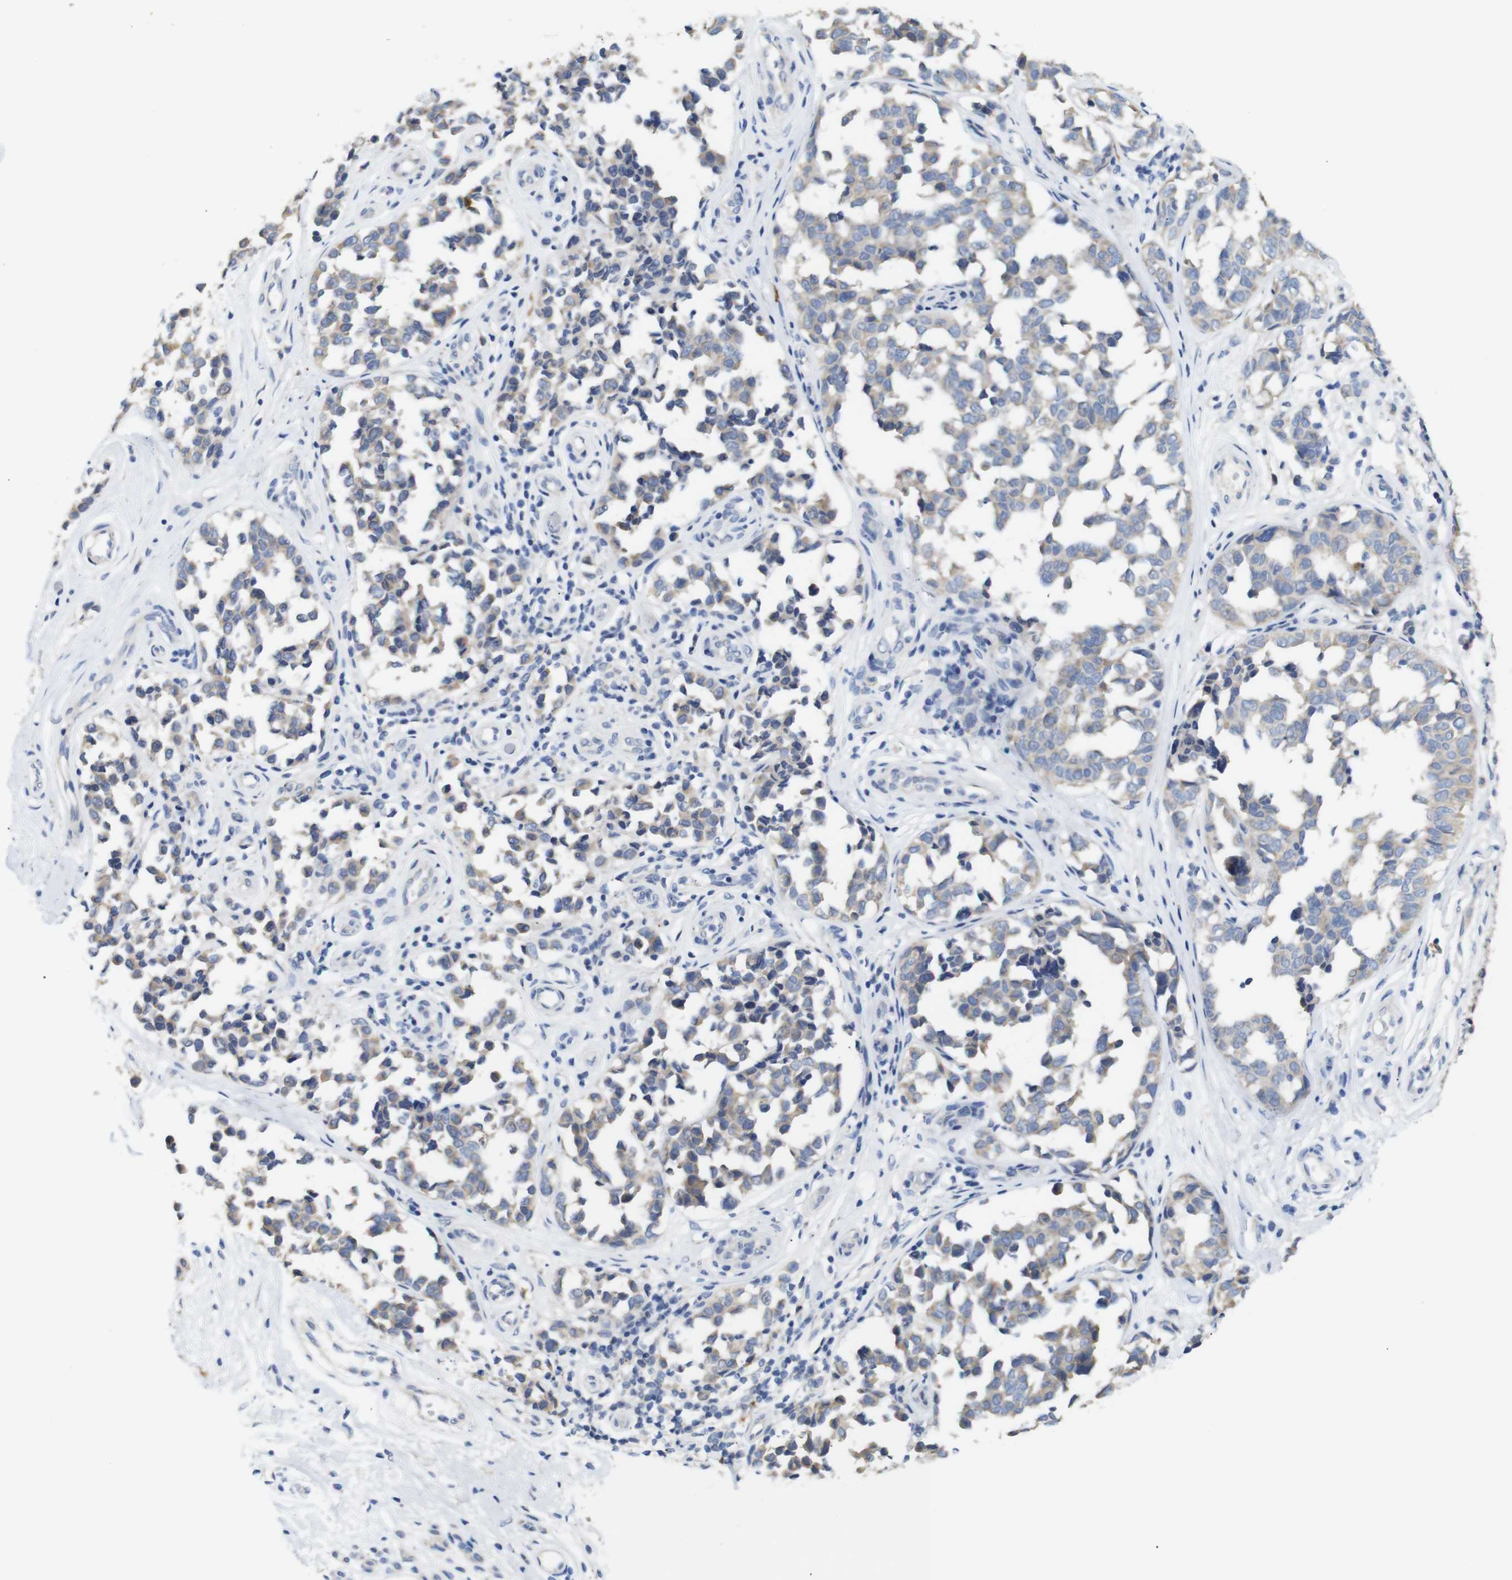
{"staining": {"intensity": "weak", "quantity": ">75%", "location": "cytoplasmic/membranous"}, "tissue": "melanoma", "cell_type": "Tumor cells", "image_type": "cancer", "snomed": [{"axis": "morphology", "description": "Malignant melanoma, NOS"}, {"axis": "topography", "description": "Skin"}], "caption": "DAB immunohistochemical staining of human melanoma shows weak cytoplasmic/membranous protein positivity in about >75% of tumor cells.", "gene": "ALOX15", "patient": {"sex": "female", "age": 64}}